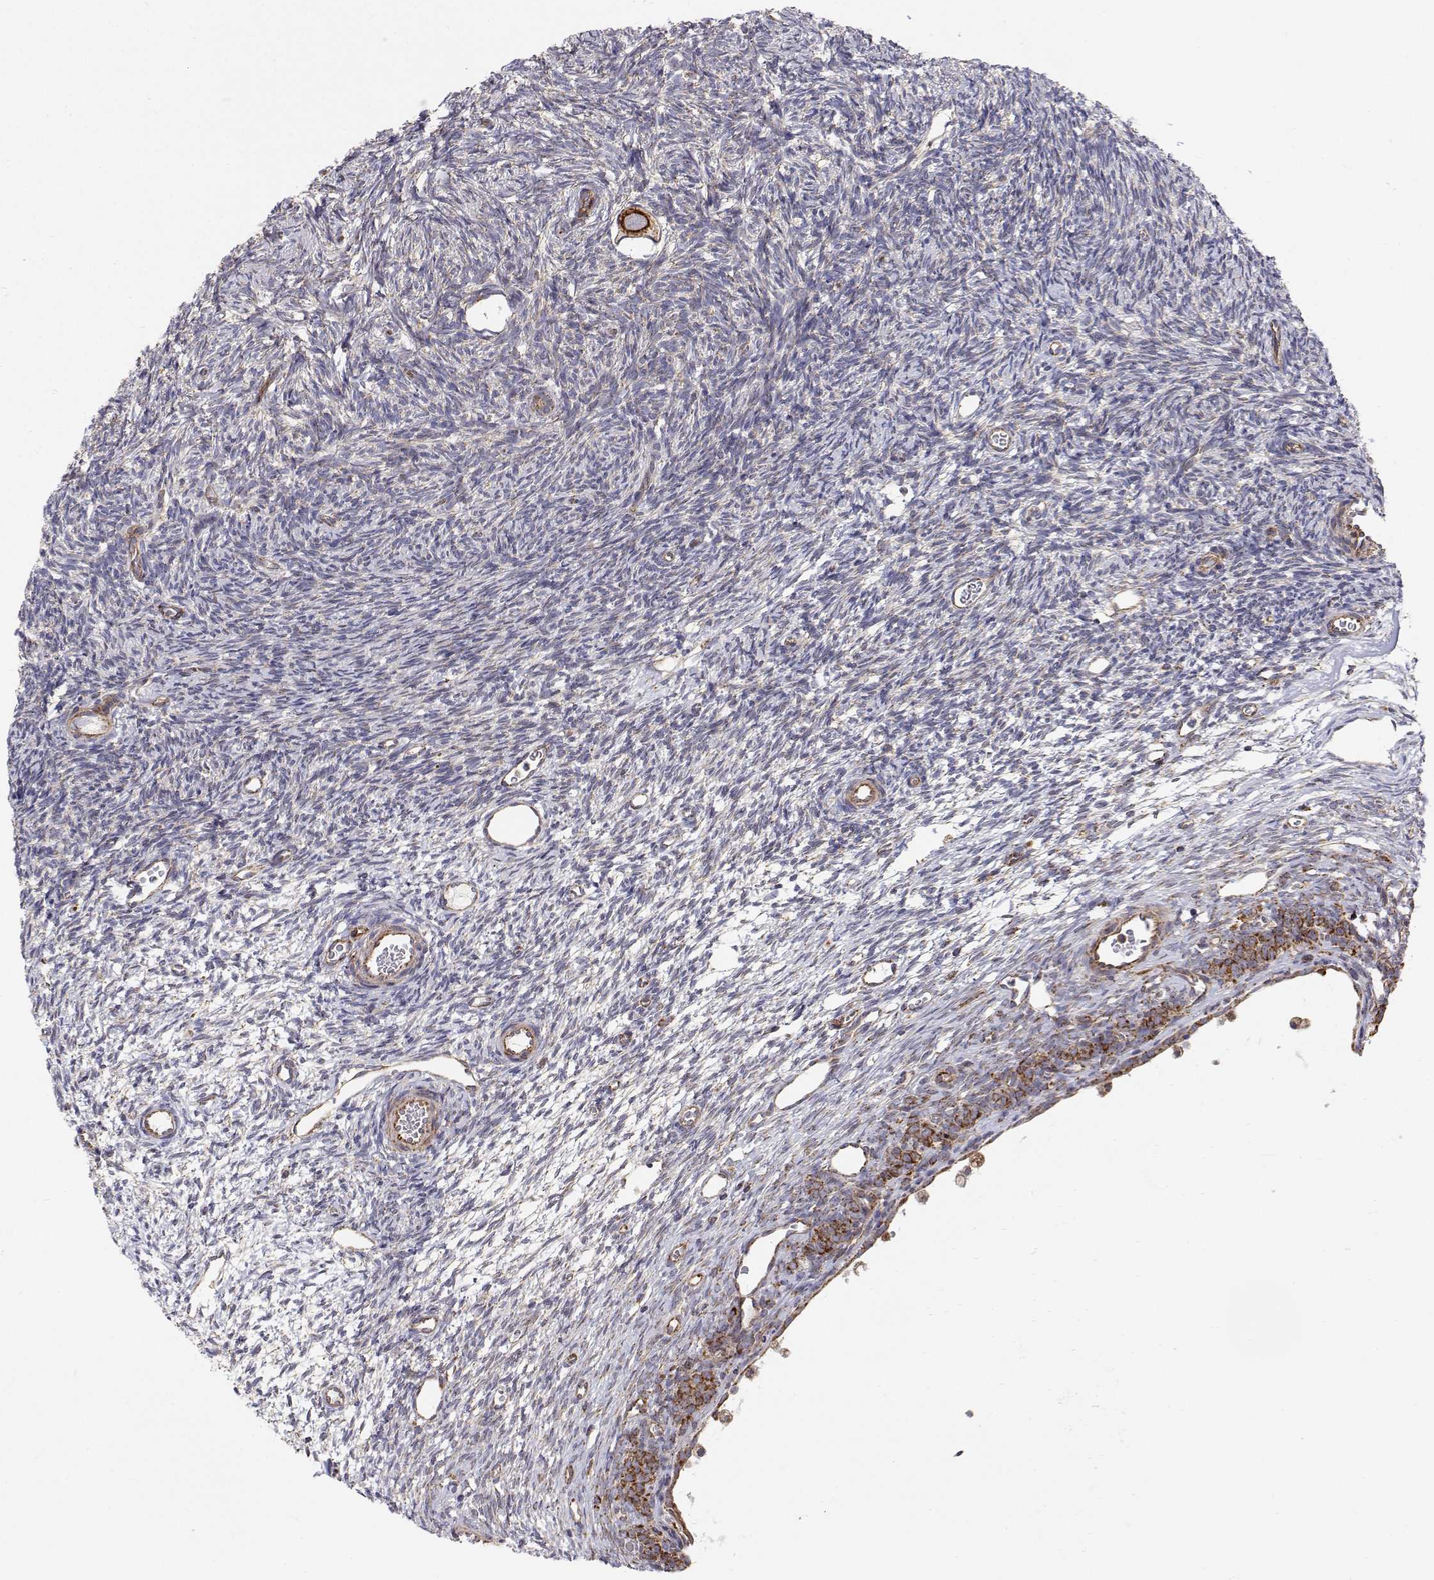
{"staining": {"intensity": "strong", "quantity": ">75%", "location": "cytoplasmic/membranous"}, "tissue": "ovary", "cell_type": "Follicle cells", "image_type": "normal", "snomed": [{"axis": "morphology", "description": "Normal tissue, NOS"}, {"axis": "topography", "description": "Ovary"}], "caption": "IHC histopathology image of benign ovary: human ovary stained using immunohistochemistry (IHC) demonstrates high levels of strong protein expression localized specifically in the cytoplasmic/membranous of follicle cells, appearing as a cytoplasmic/membranous brown color.", "gene": "SPICE1", "patient": {"sex": "female", "age": 34}}